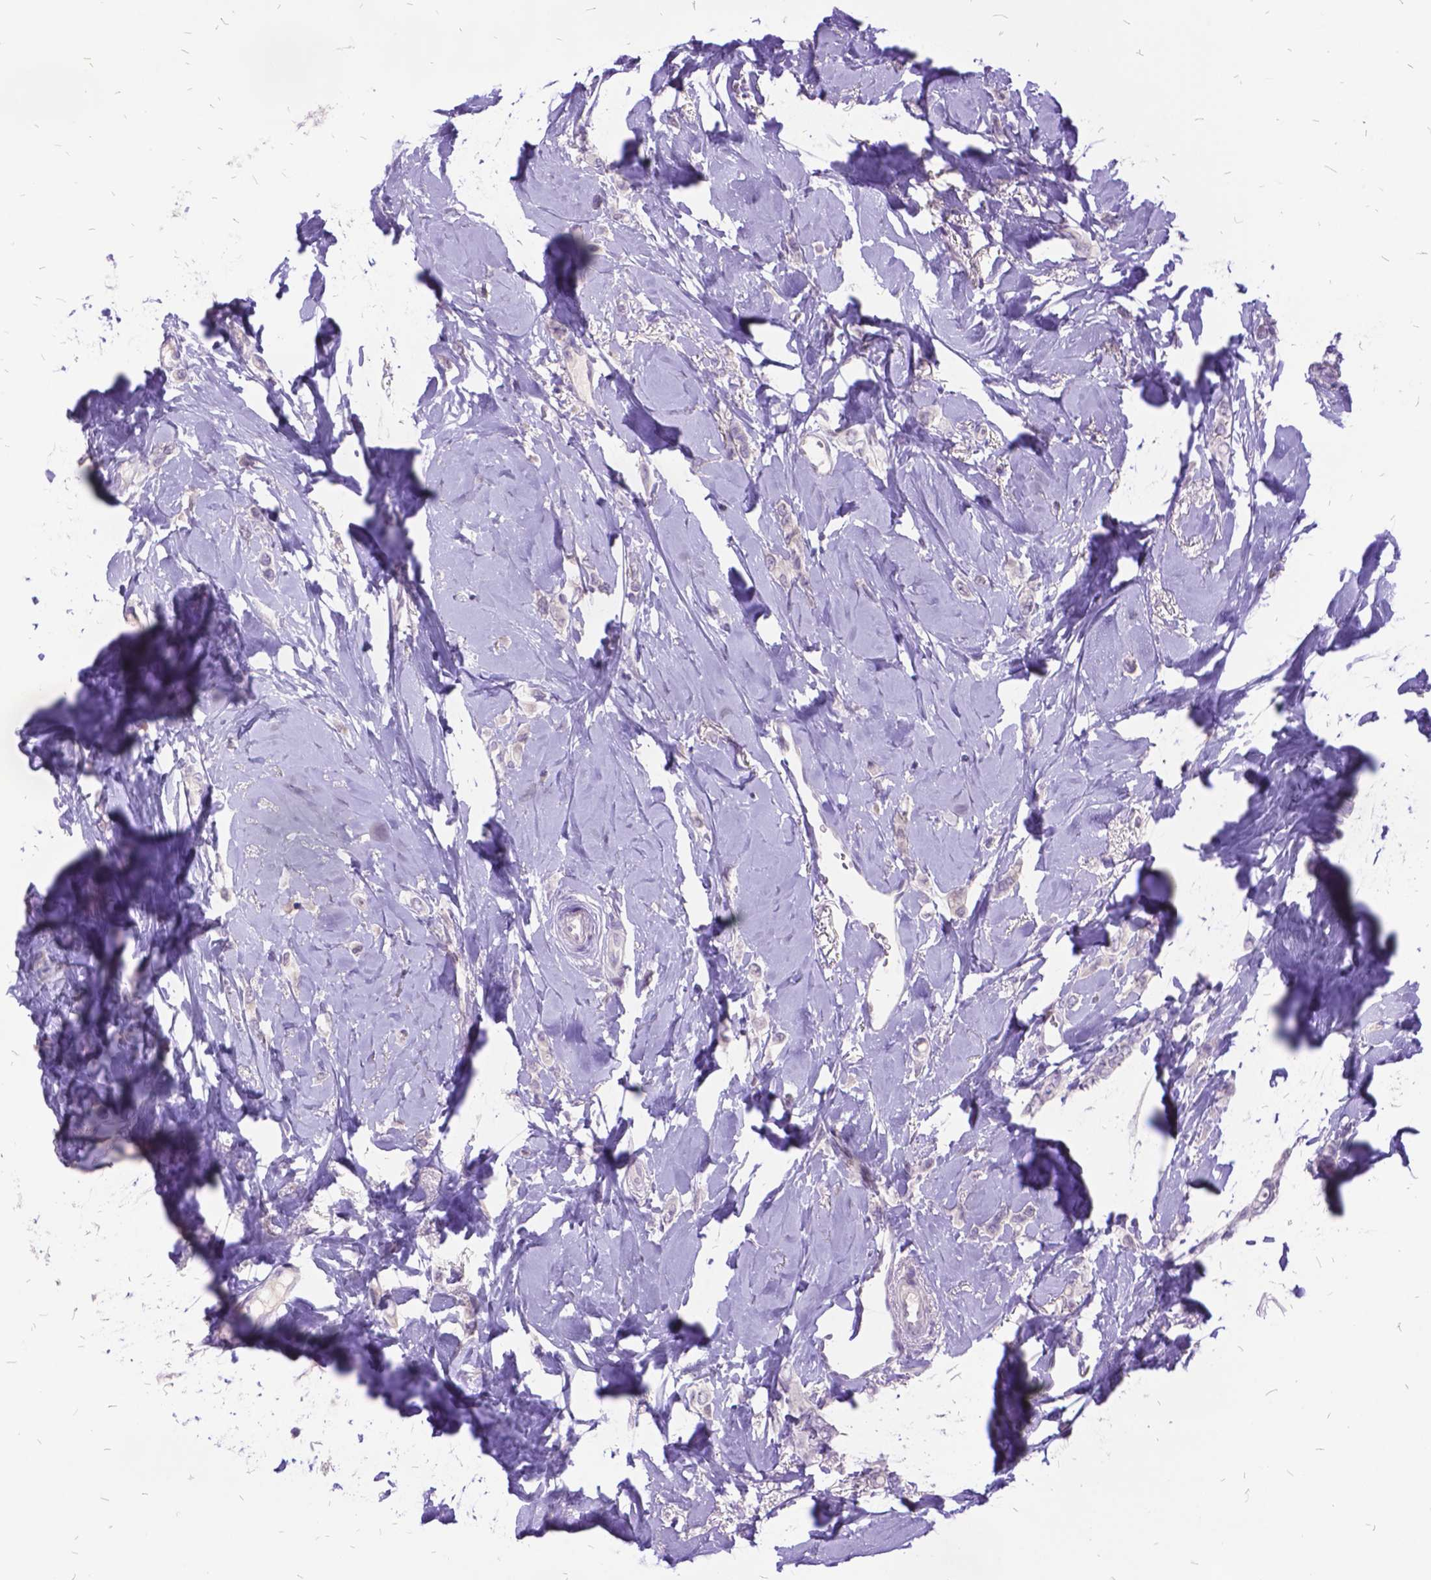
{"staining": {"intensity": "negative", "quantity": "none", "location": "none"}, "tissue": "breast cancer", "cell_type": "Tumor cells", "image_type": "cancer", "snomed": [{"axis": "morphology", "description": "Lobular carcinoma"}, {"axis": "topography", "description": "Breast"}], "caption": "Breast cancer (lobular carcinoma) stained for a protein using IHC reveals no expression tumor cells.", "gene": "ITGB6", "patient": {"sex": "female", "age": 66}}